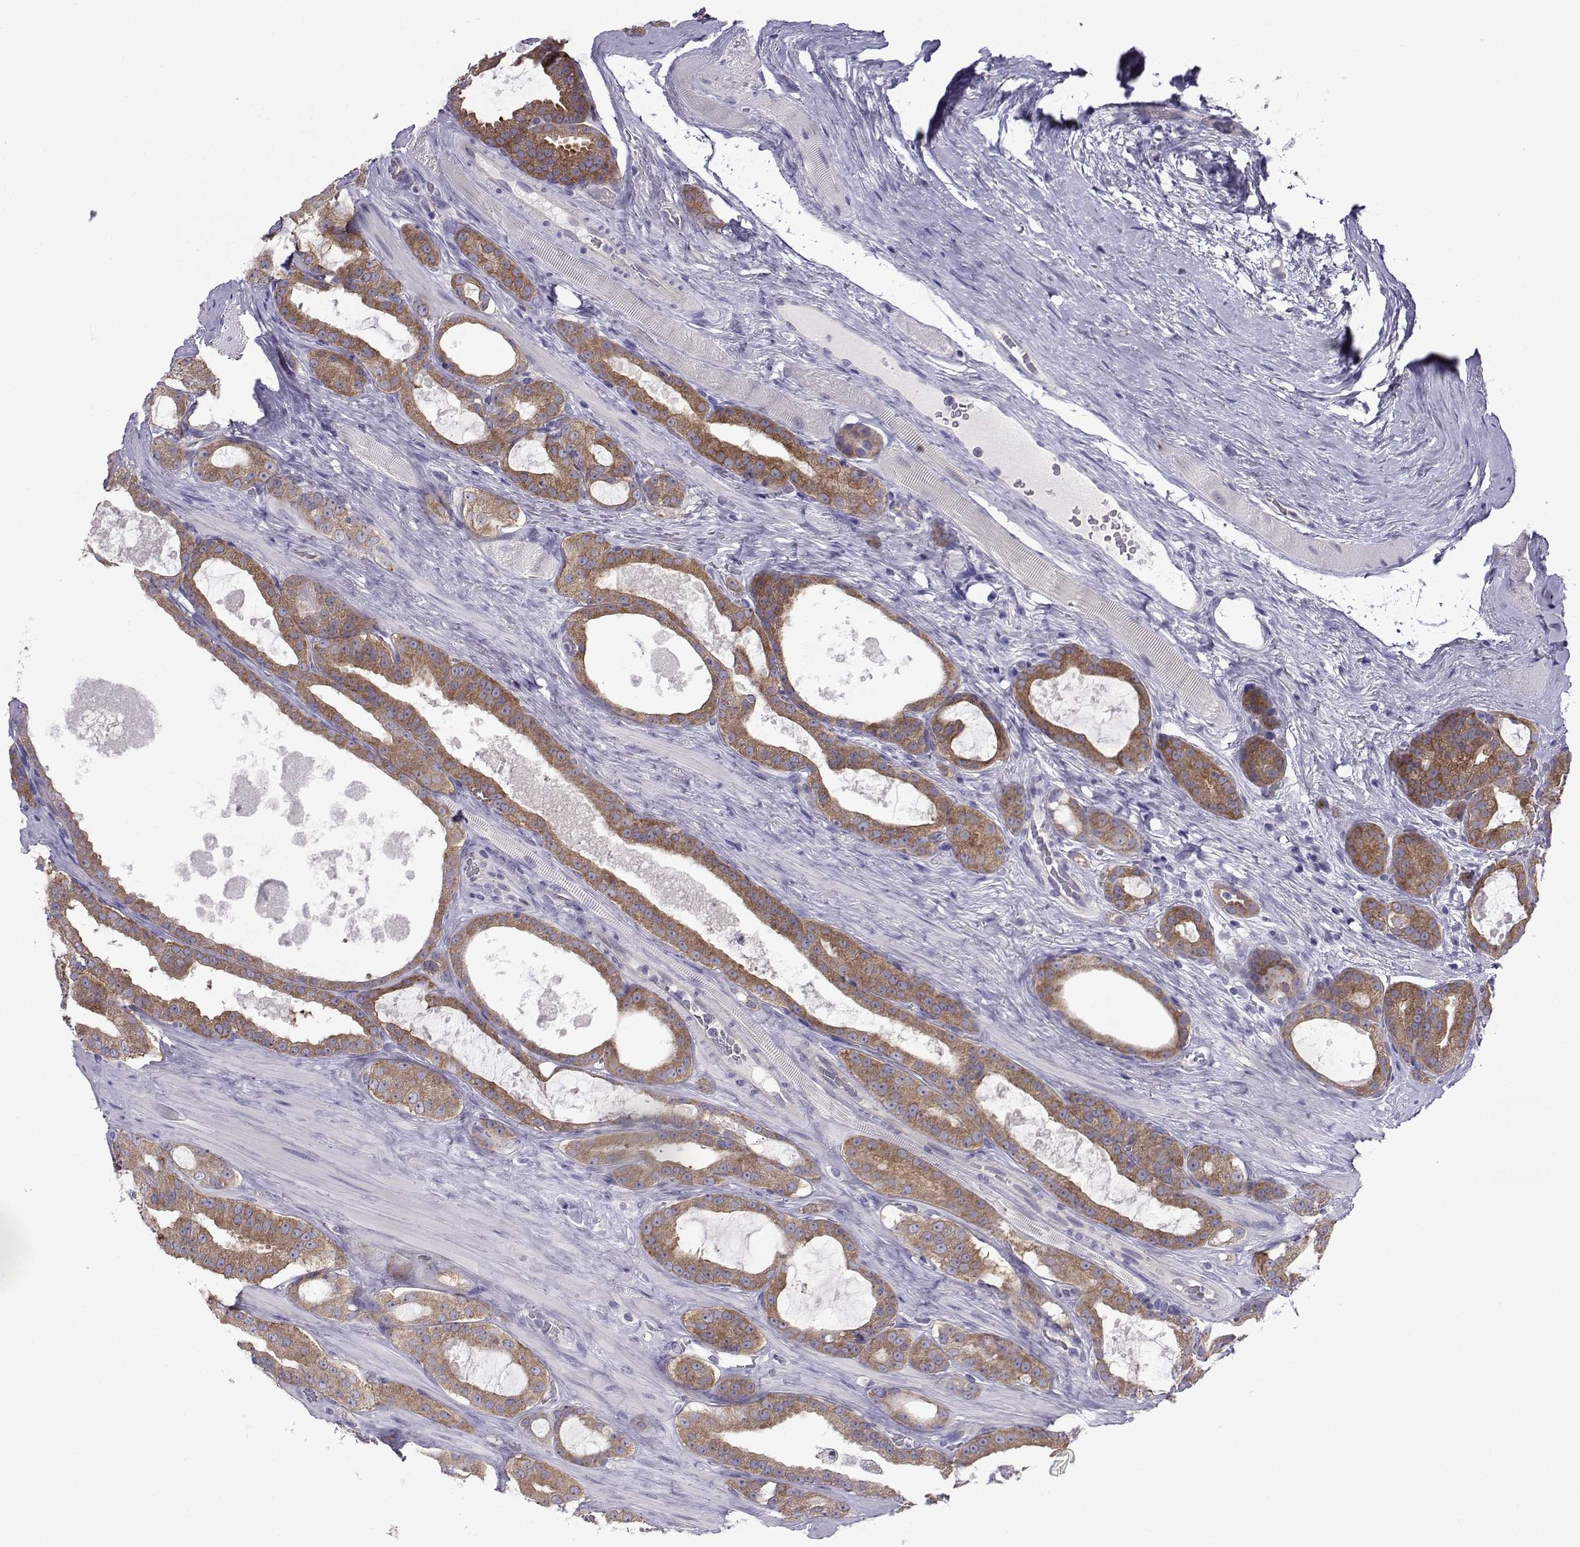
{"staining": {"intensity": "strong", "quantity": ">75%", "location": "cytoplasmic/membranous"}, "tissue": "prostate cancer", "cell_type": "Tumor cells", "image_type": "cancer", "snomed": [{"axis": "morphology", "description": "Adenocarcinoma, NOS"}, {"axis": "topography", "description": "Prostate"}], "caption": "Prostate cancer tissue shows strong cytoplasmic/membranous expression in approximately >75% of tumor cells, visualized by immunohistochemistry.", "gene": "COL22A1", "patient": {"sex": "male", "age": 67}}